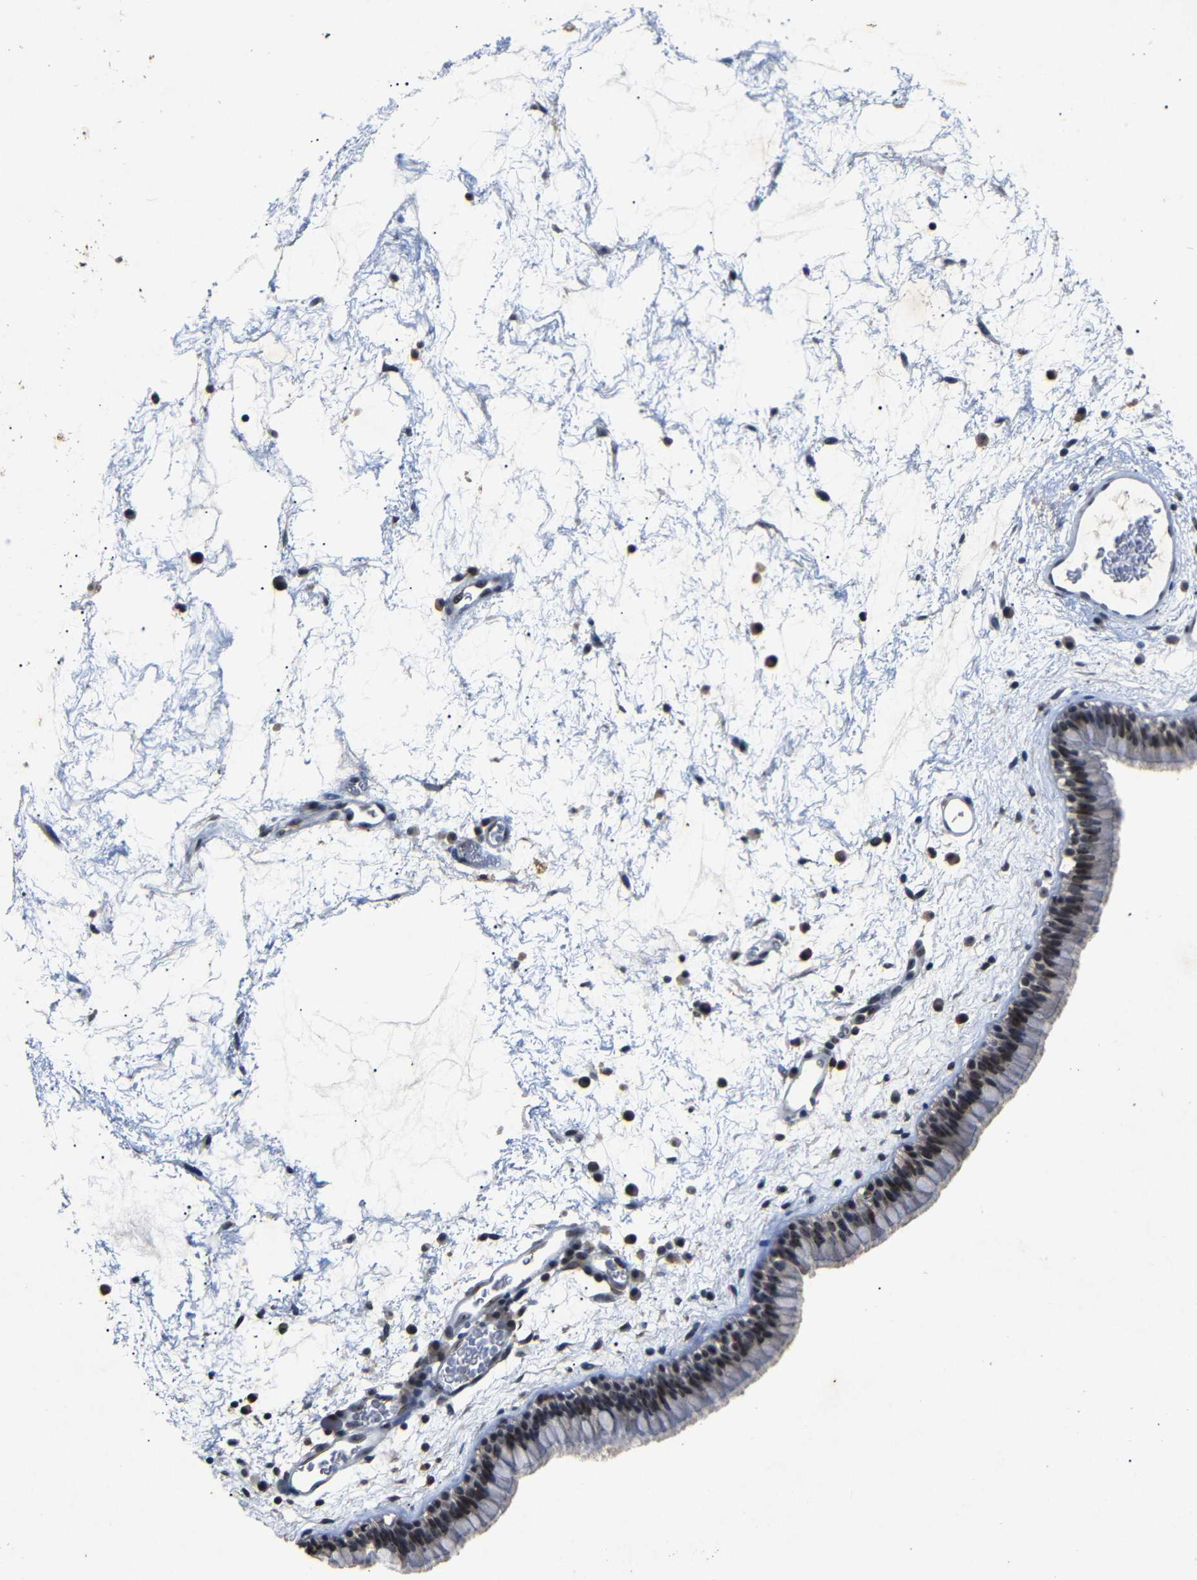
{"staining": {"intensity": "moderate", "quantity": ">75%", "location": "nuclear"}, "tissue": "nasopharynx", "cell_type": "Respiratory epithelial cells", "image_type": "normal", "snomed": [{"axis": "morphology", "description": "Normal tissue, NOS"}, {"axis": "morphology", "description": "Inflammation, NOS"}, {"axis": "topography", "description": "Nasopharynx"}], "caption": "The histopathology image demonstrates staining of normal nasopharynx, revealing moderate nuclear protein staining (brown color) within respiratory epithelial cells. Using DAB (3,3'-diaminobenzidine) (brown) and hematoxylin (blue) stains, captured at high magnification using brightfield microscopy.", "gene": "PARN", "patient": {"sex": "male", "age": 48}}